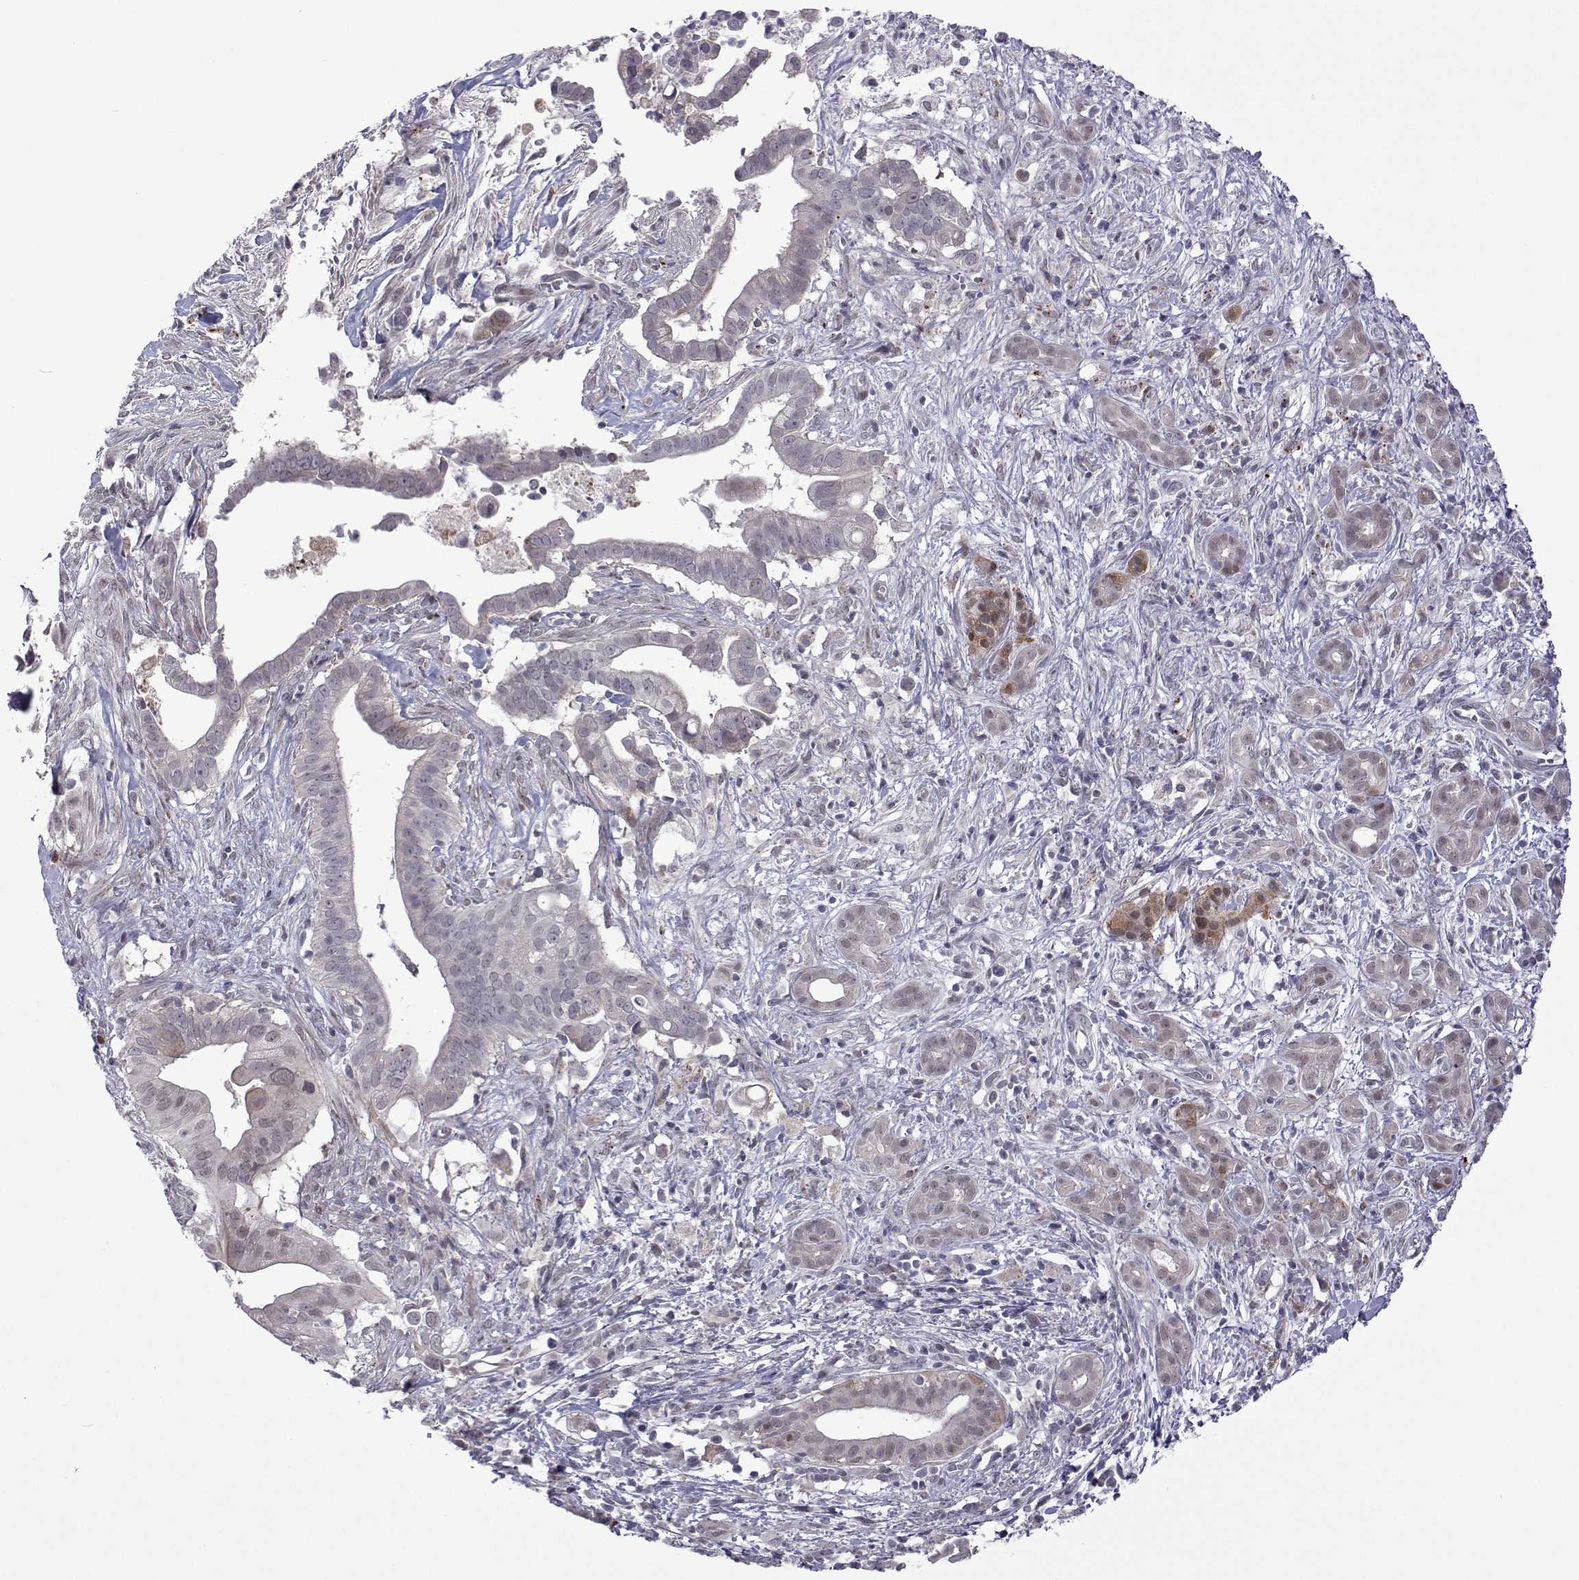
{"staining": {"intensity": "negative", "quantity": "none", "location": "none"}, "tissue": "pancreatic cancer", "cell_type": "Tumor cells", "image_type": "cancer", "snomed": [{"axis": "morphology", "description": "Adenocarcinoma, NOS"}, {"axis": "topography", "description": "Pancreas"}], "caption": "Tumor cells show no significant staining in pancreatic cancer.", "gene": "EFCAB3", "patient": {"sex": "male", "age": 61}}